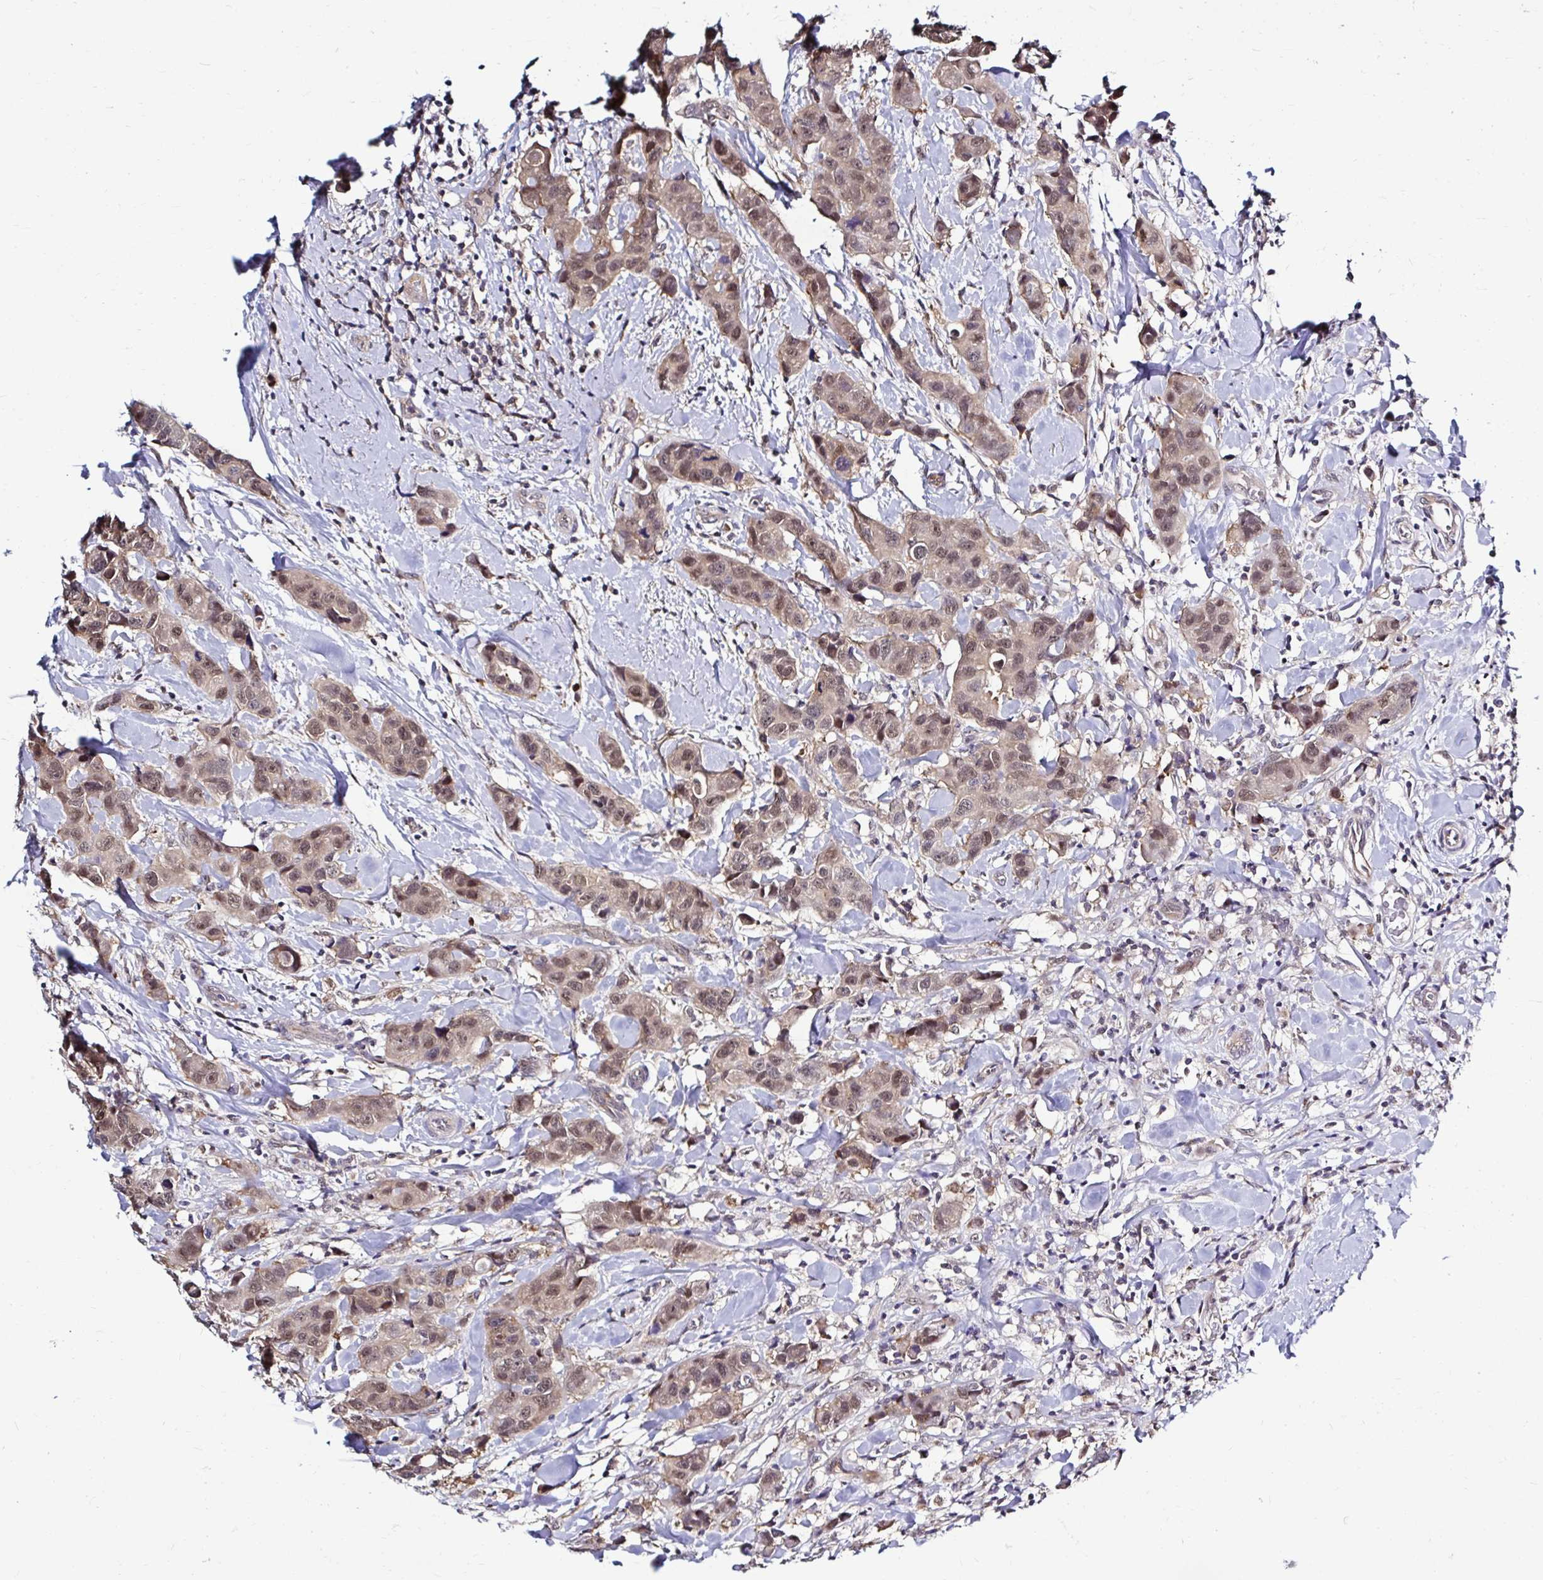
{"staining": {"intensity": "moderate", "quantity": ">75%", "location": "nuclear"}, "tissue": "breast cancer", "cell_type": "Tumor cells", "image_type": "cancer", "snomed": [{"axis": "morphology", "description": "Duct carcinoma"}, {"axis": "topography", "description": "Breast"}], "caption": "Immunohistochemistry of breast cancer (intraductal carcinoma) shows medium levels of moderate nuclear staining in about >75% of tumor cells.", "gene": "PSMD3", "patient": {"sex": "female", "age": 24}}